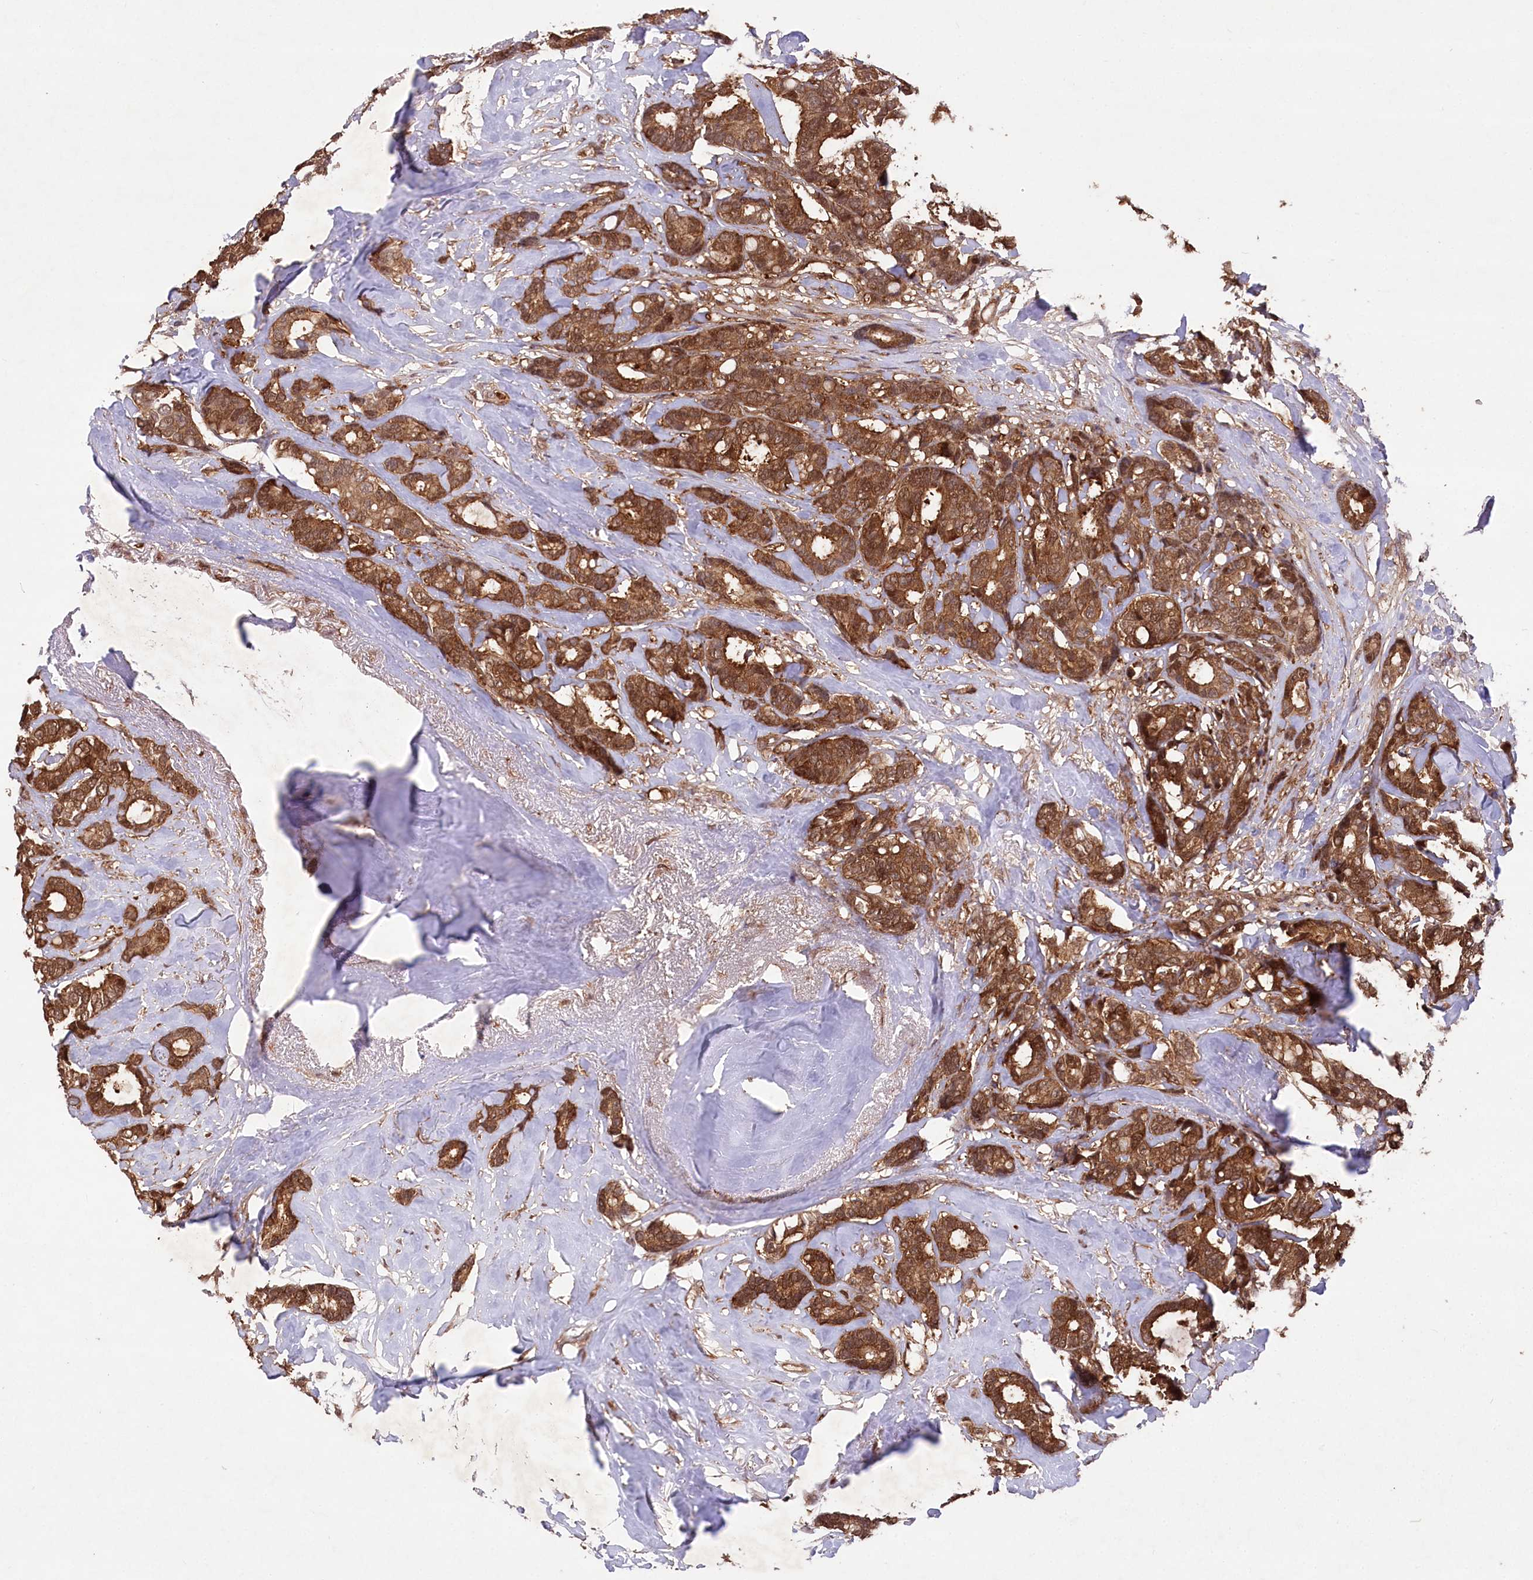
{"staining": {"intensity": "strong", "quantity": ">75%", "location": "cytoplasmic/membranous"}, "tissue": "breast cancer", "cell_type": "Tumor cells", "image_type": "cancer", "snomed": [{"axis": "morphology", "description": "Duct carcinoma"}, {"axis": "topography", "description": "Breast"}], "caption": "Immunohistochemistry (DAB (3,3'-diaminobenzidine)) staining of breast cancer reveals strong cytoplasmic/membranous protein positivity in about >75% of tumor cells.", "gene": "LSG1", "patient": {"sex": "female", "age": 87}}